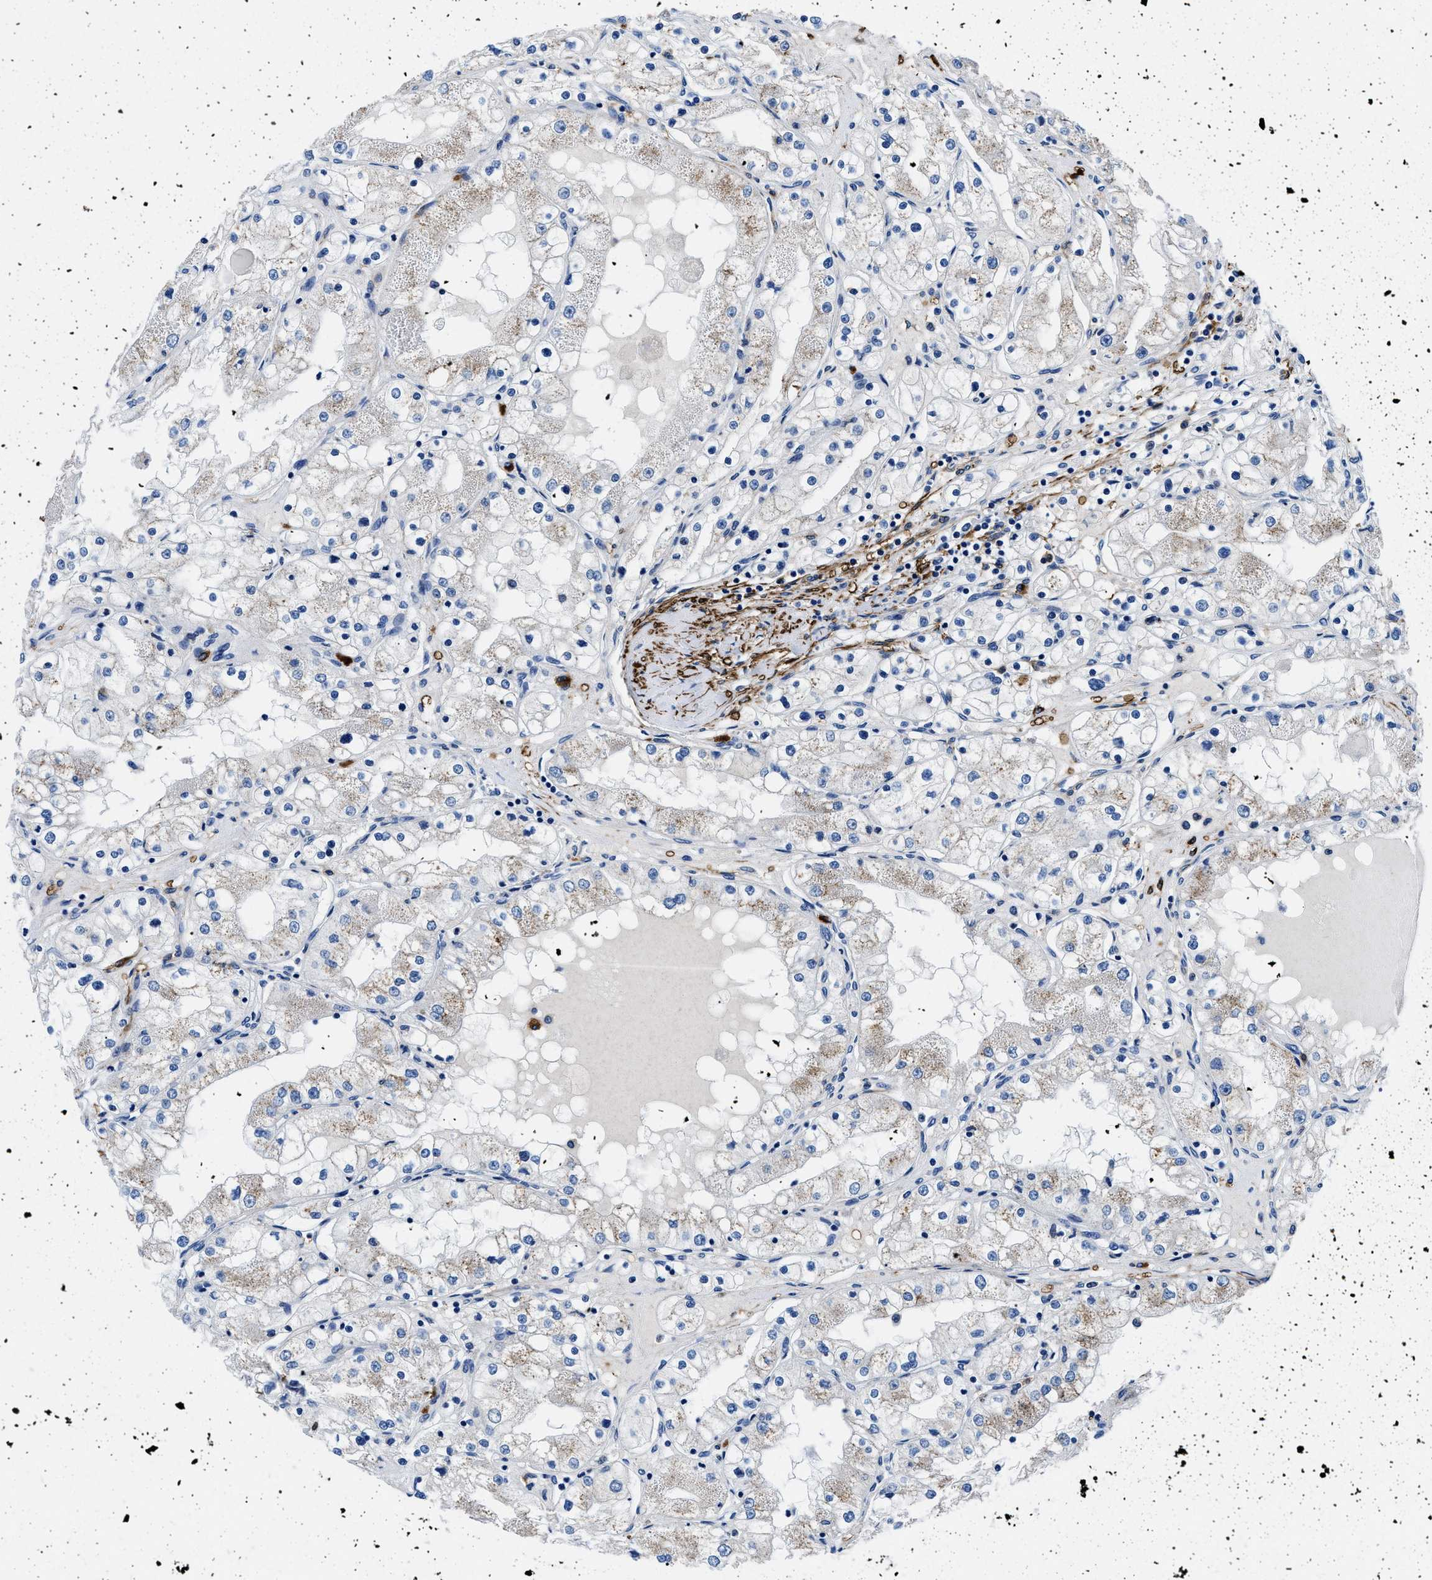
{"staining": {"intensity": "weak", "quantity": "<25%", "location": "cytoplasmic/membranous"}, "tissue": "renal cancer", "cell_type": "Tumor cells", "image_type": "cancer", "snomed": [{"axis": "morphology", "description": "Adenocarcinoma, NOS"}, {"axis": "topography", "description": "Kidney"}], "caption": "Tumor cells are negative for protein expression in human renal cancer.", "gene": "TEX261", "patient": {"sex": "male", "age": 68}}